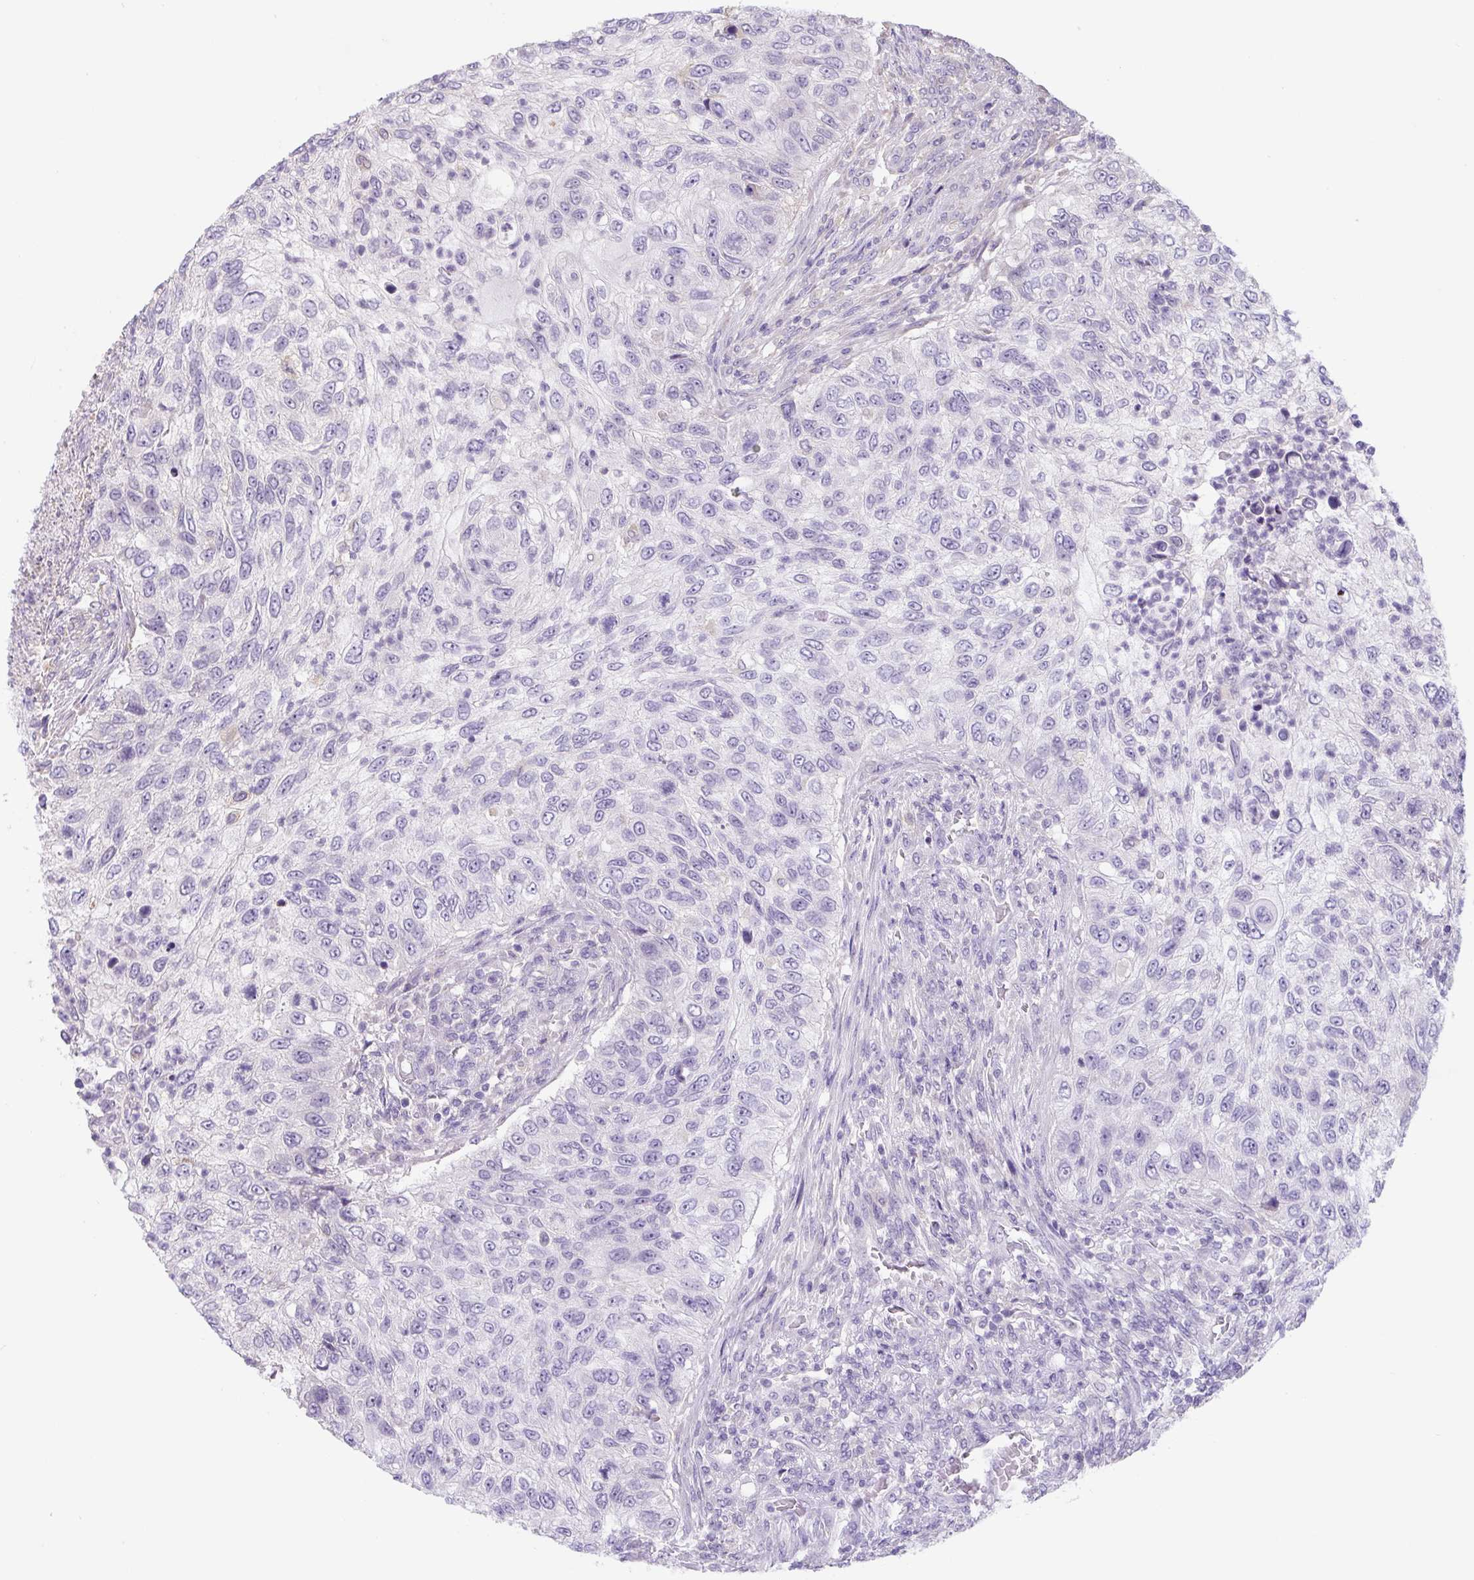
{"staining": {"intensity": "negative", "quantity": "none", "location": "none"}, "tissue": "urothelial cancer", "cell_type": "Tumor cells", "image_type": "cancer", "snomed": [{"axis": "morphology", "description": "Urothelial carcinoma, High grade"}, {"axis": "topography", "description": "Urinary bladder"}], "caption": "This is an immunohistochemistry image of human high-grade urothelial carcinoma. There is no positivity in tumor cells.", "gene": "FZD5", "patient": {"sex": "female", "age": 60}}